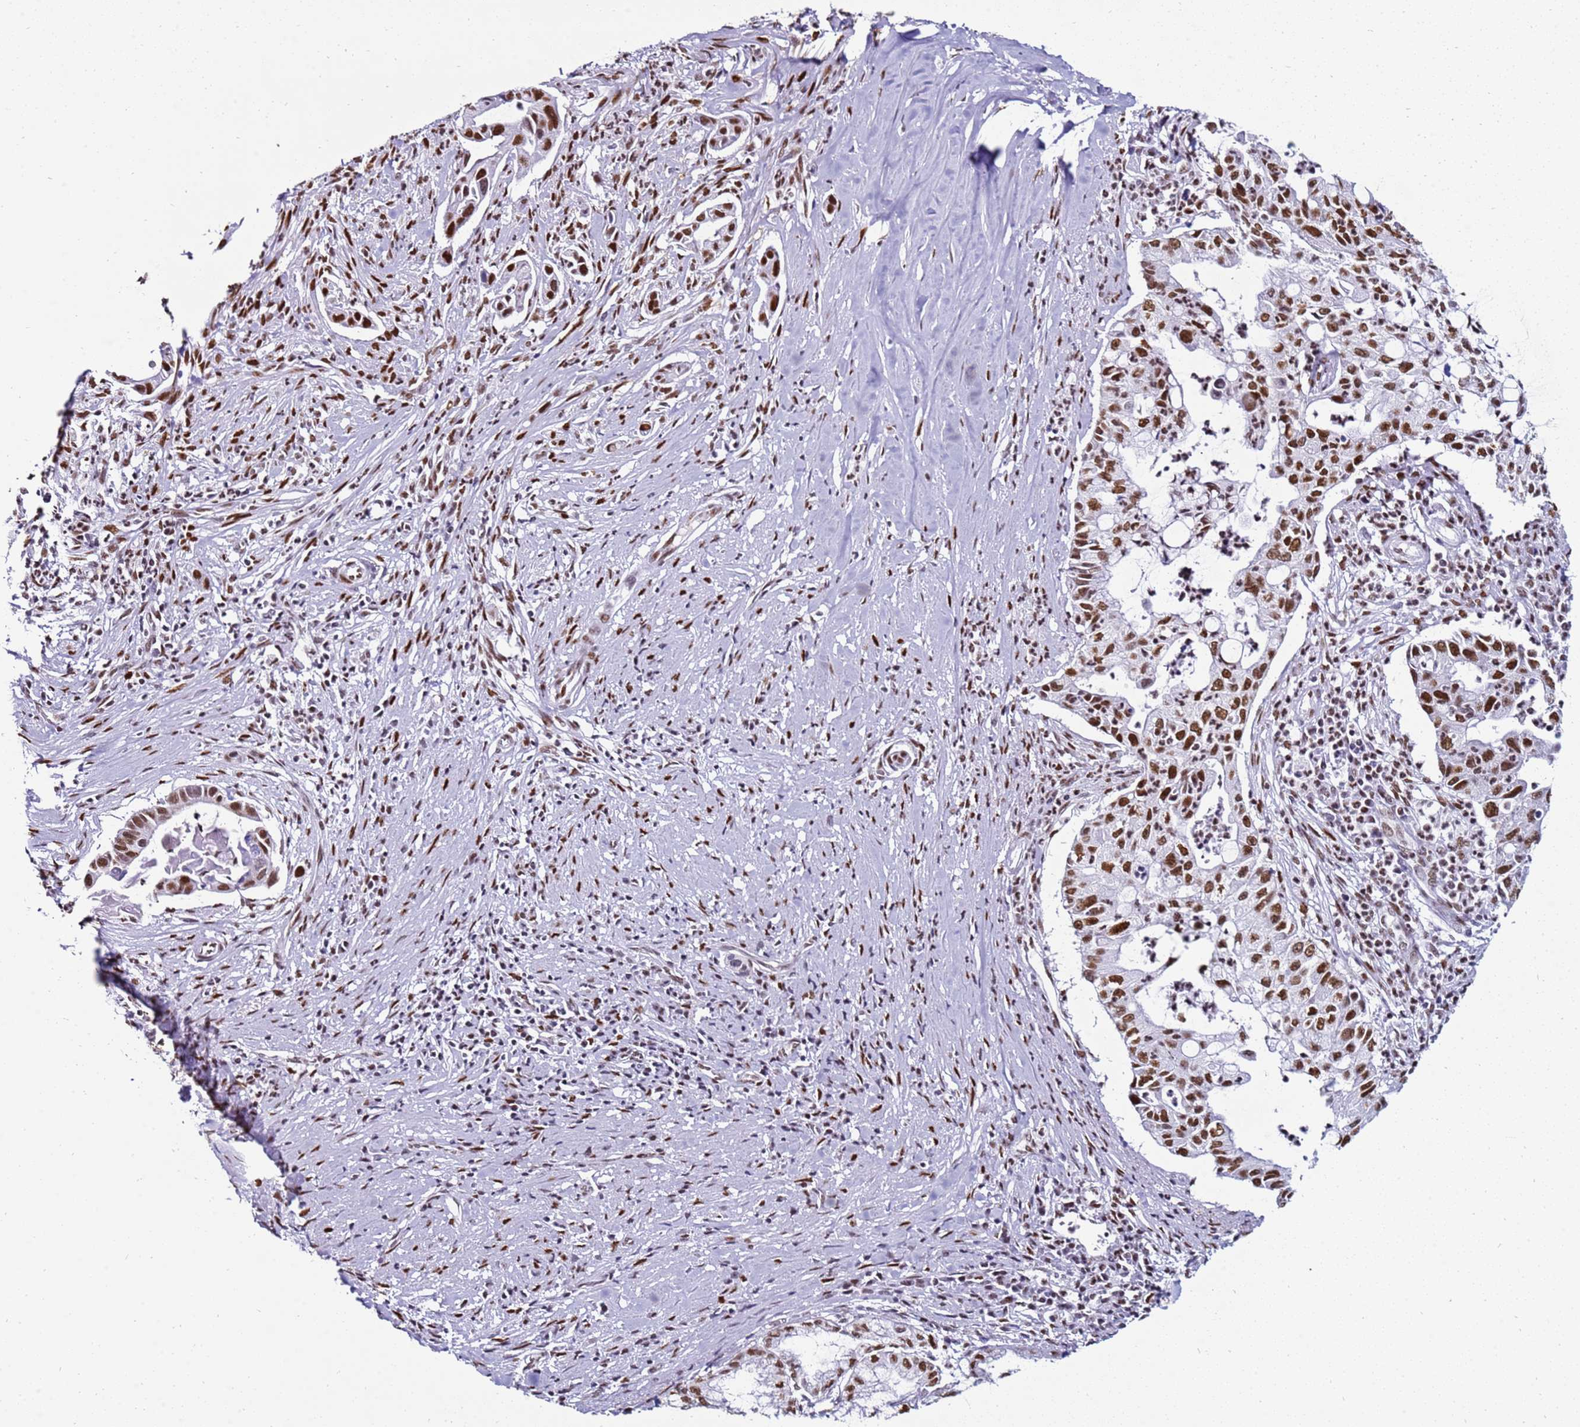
{"staining": {"intensity": "strong", "quantity": ">75%", "location": "nuclear"}, "tissue": "pancreatic cancer", "cell_type": "Tumor cells", "image_type": "cancer", "snomed": [{"axis": "morphology", "description": "Adenocarcinoma, NOS"}, {"axis": "topography", "description": "Pancreas"}], "caption": "Human adenocarcinoma (pancreatic) stained for a protein (brown) displays strong nuclear positive staining in approximately >75% of tumor cells.", "gene": "KPNA4", "patient": {"sex": "male", "age": 73}}